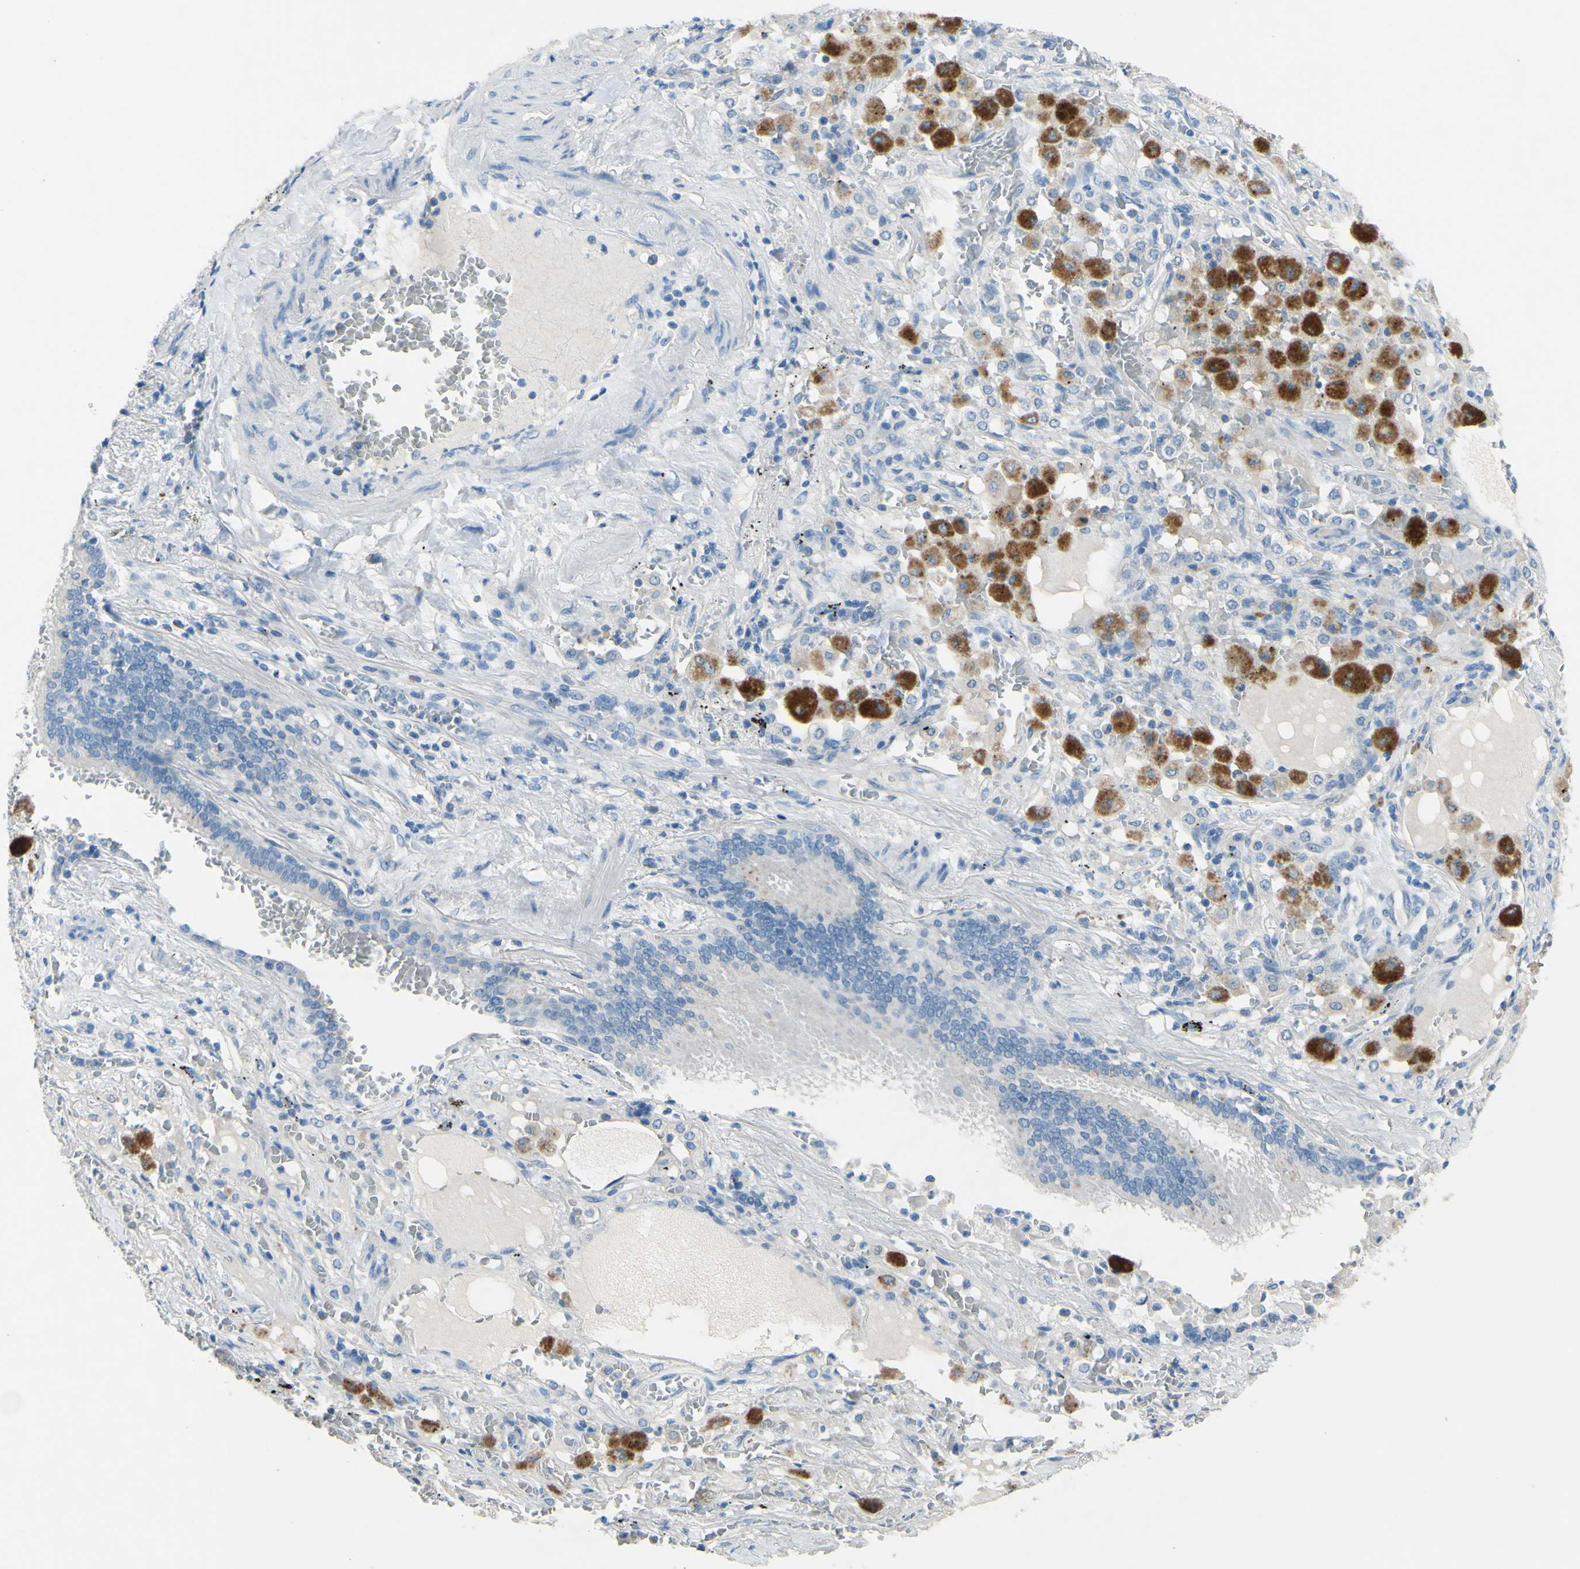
{"staining": {"intensity": "negative", "quantity": "none", "location": "none"}, "tissue": "lung cancer", "cell_type": "Tumor cells", "image_type": "cancer", "snomed": [{"axis": "morphology", "description": "Squamous cell carcinoma, NOS"}, {"axis": "topography", "description": "Lung"}], "caption": "A photomicrograph of human squamous cell carcinoma (lung) is negative for staining in tumor cells.", "gene": "CDH10", "patient": {"sex": "male", "age": 57}}